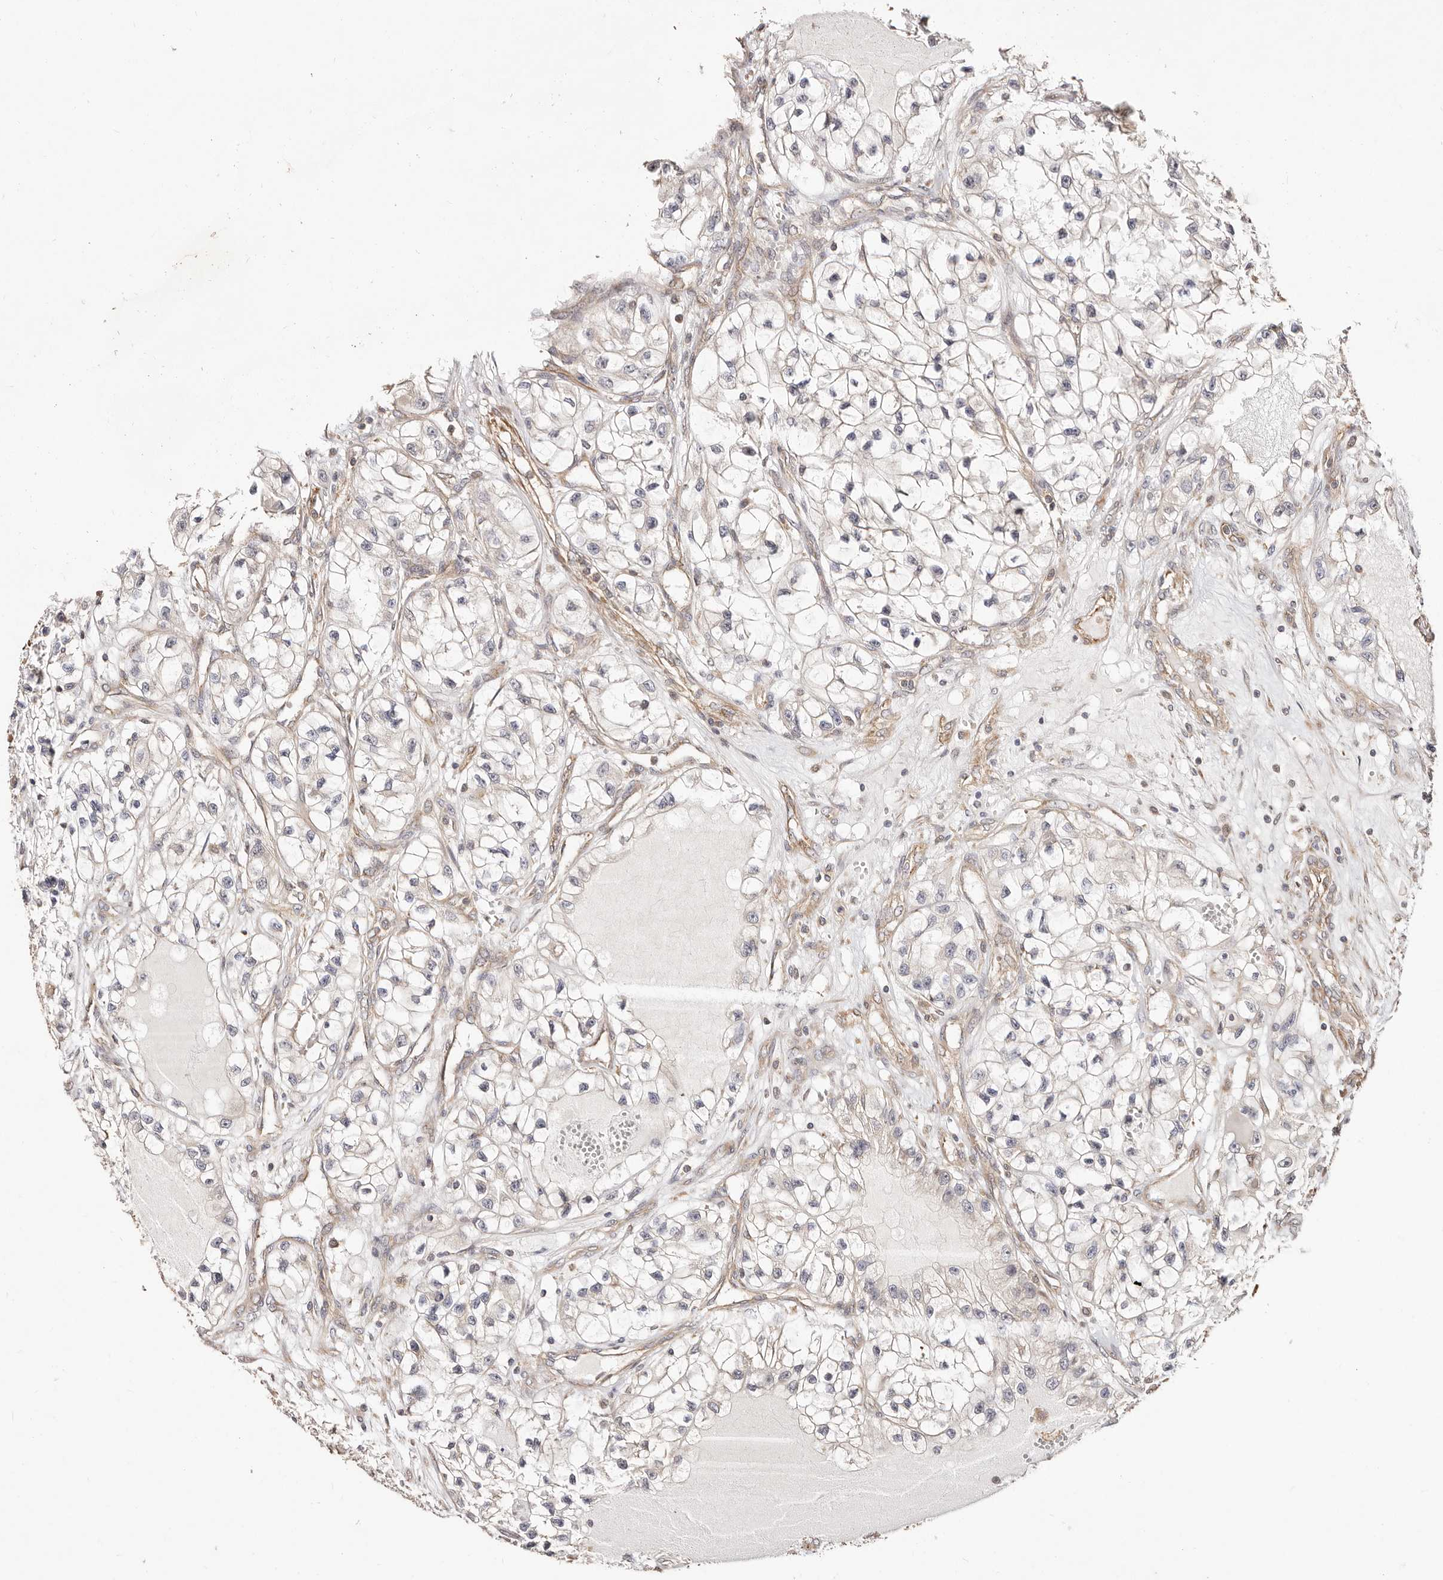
{"staining": {"intensity": "negative", "quantity": "none", "location": "none"}, "tissue": "renal cancer", "cell_type": "Tumor cells", "image_type": "cancer", "snomed": [{"axis": "morphology", "description": "Adenocarcinoma, NOS"}, {"axis": "topography", "description": "Kidney"}], "caption": "This is a image of immunohistochemistry (IHC) staining of adenocarcinoma (renal), which shows no expression in tumor cells. (Brightfield microscopy of DAB (3,3'-diaminobenzidine) immunohistochemistry at high magnification).", "gene": "MAPK1", "patient": {"sex": "female", "age": 57}}